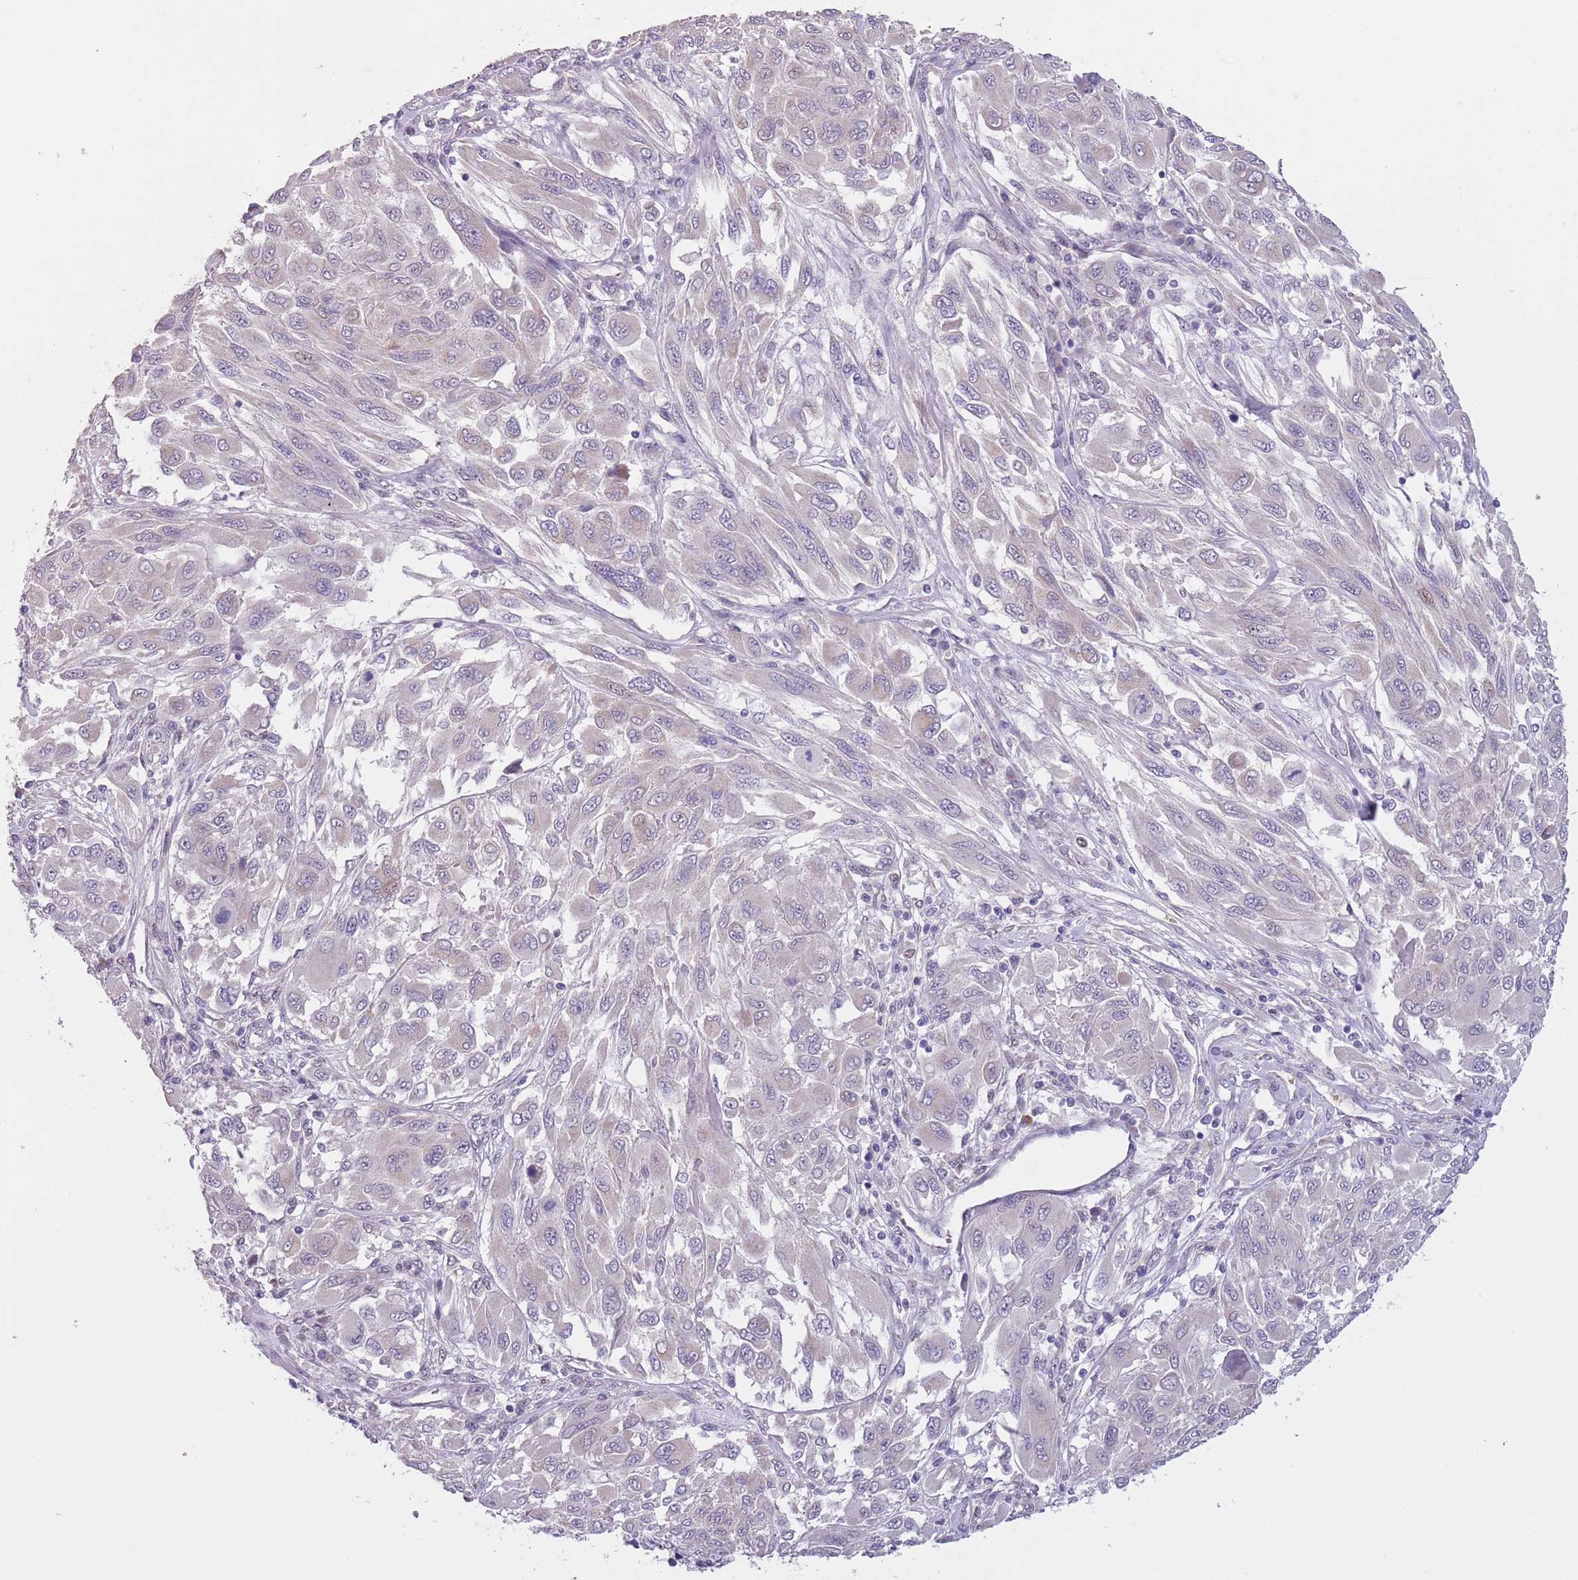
{"staining": {"intensity": "negative", "quantity": "none", "location": "none"}, "tissue": "melanoma", "cell_type": "Tumor cells", "image_type": "cancer", "snomed": [{"axis": "morphology", "description": "Malignant melanoma, NOS"}, {"axis": "topography", "description": "Skin"}], "caption": "DAB immunohistochemical staining of malignant melanoma exhibits no significant staining in tumor cells. (DAB IHC, high magnification).", "gene": "ADCY7", "patient": {"sex": "female", "age": 91}}